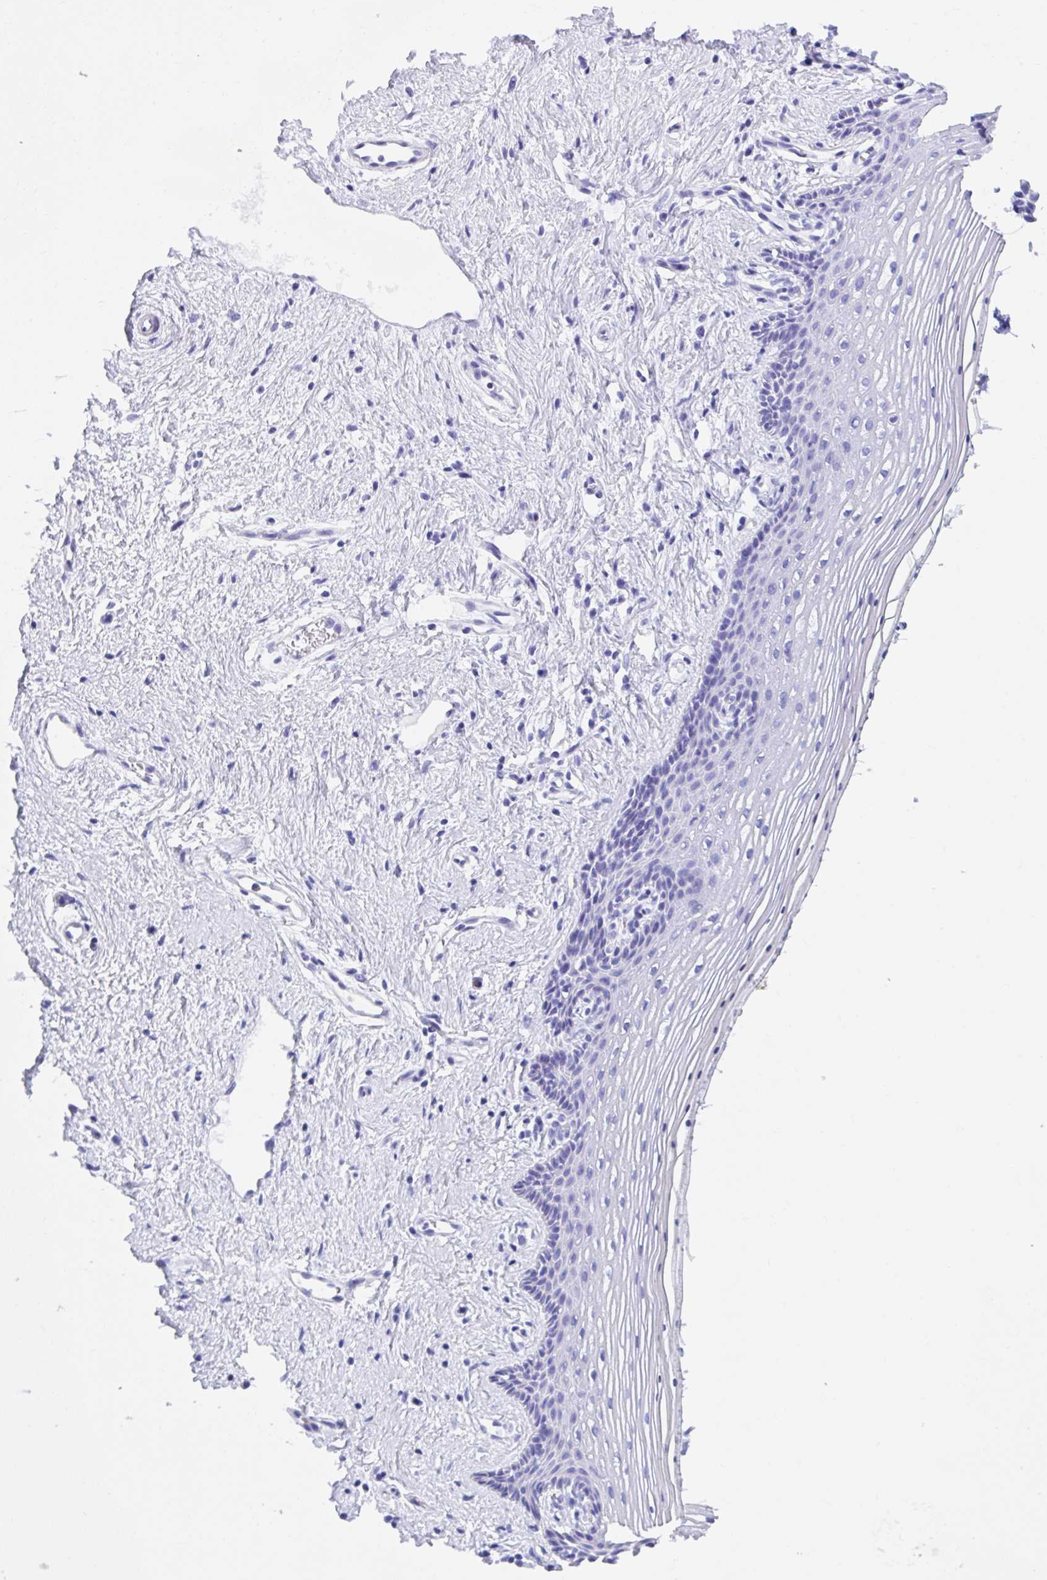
{"staining": {"intensity": "negative", "quantity": "none", "location": "none"}, "tissue": "vagina", "cell_type": "Squamous epithelial cells", "image_type": "normal", "snomed": [{"axis": "morphology", "description": "Normal tissue, NOS"}, {"axis": "topography", "description": "Vagina"}], "caption": "Immunohistochemical staining of unremarkable vagina reveals no significant expression in squamous epithelial cells. Brightfield microscopy of immunohistochemistry (IHC) stained with DAB (3,3'-diaminobenzidine) (brown) and hematoxylin (blue), captured at high magnification.", "gene": "PC", "patient": {"sex": "female", "age": 42}}